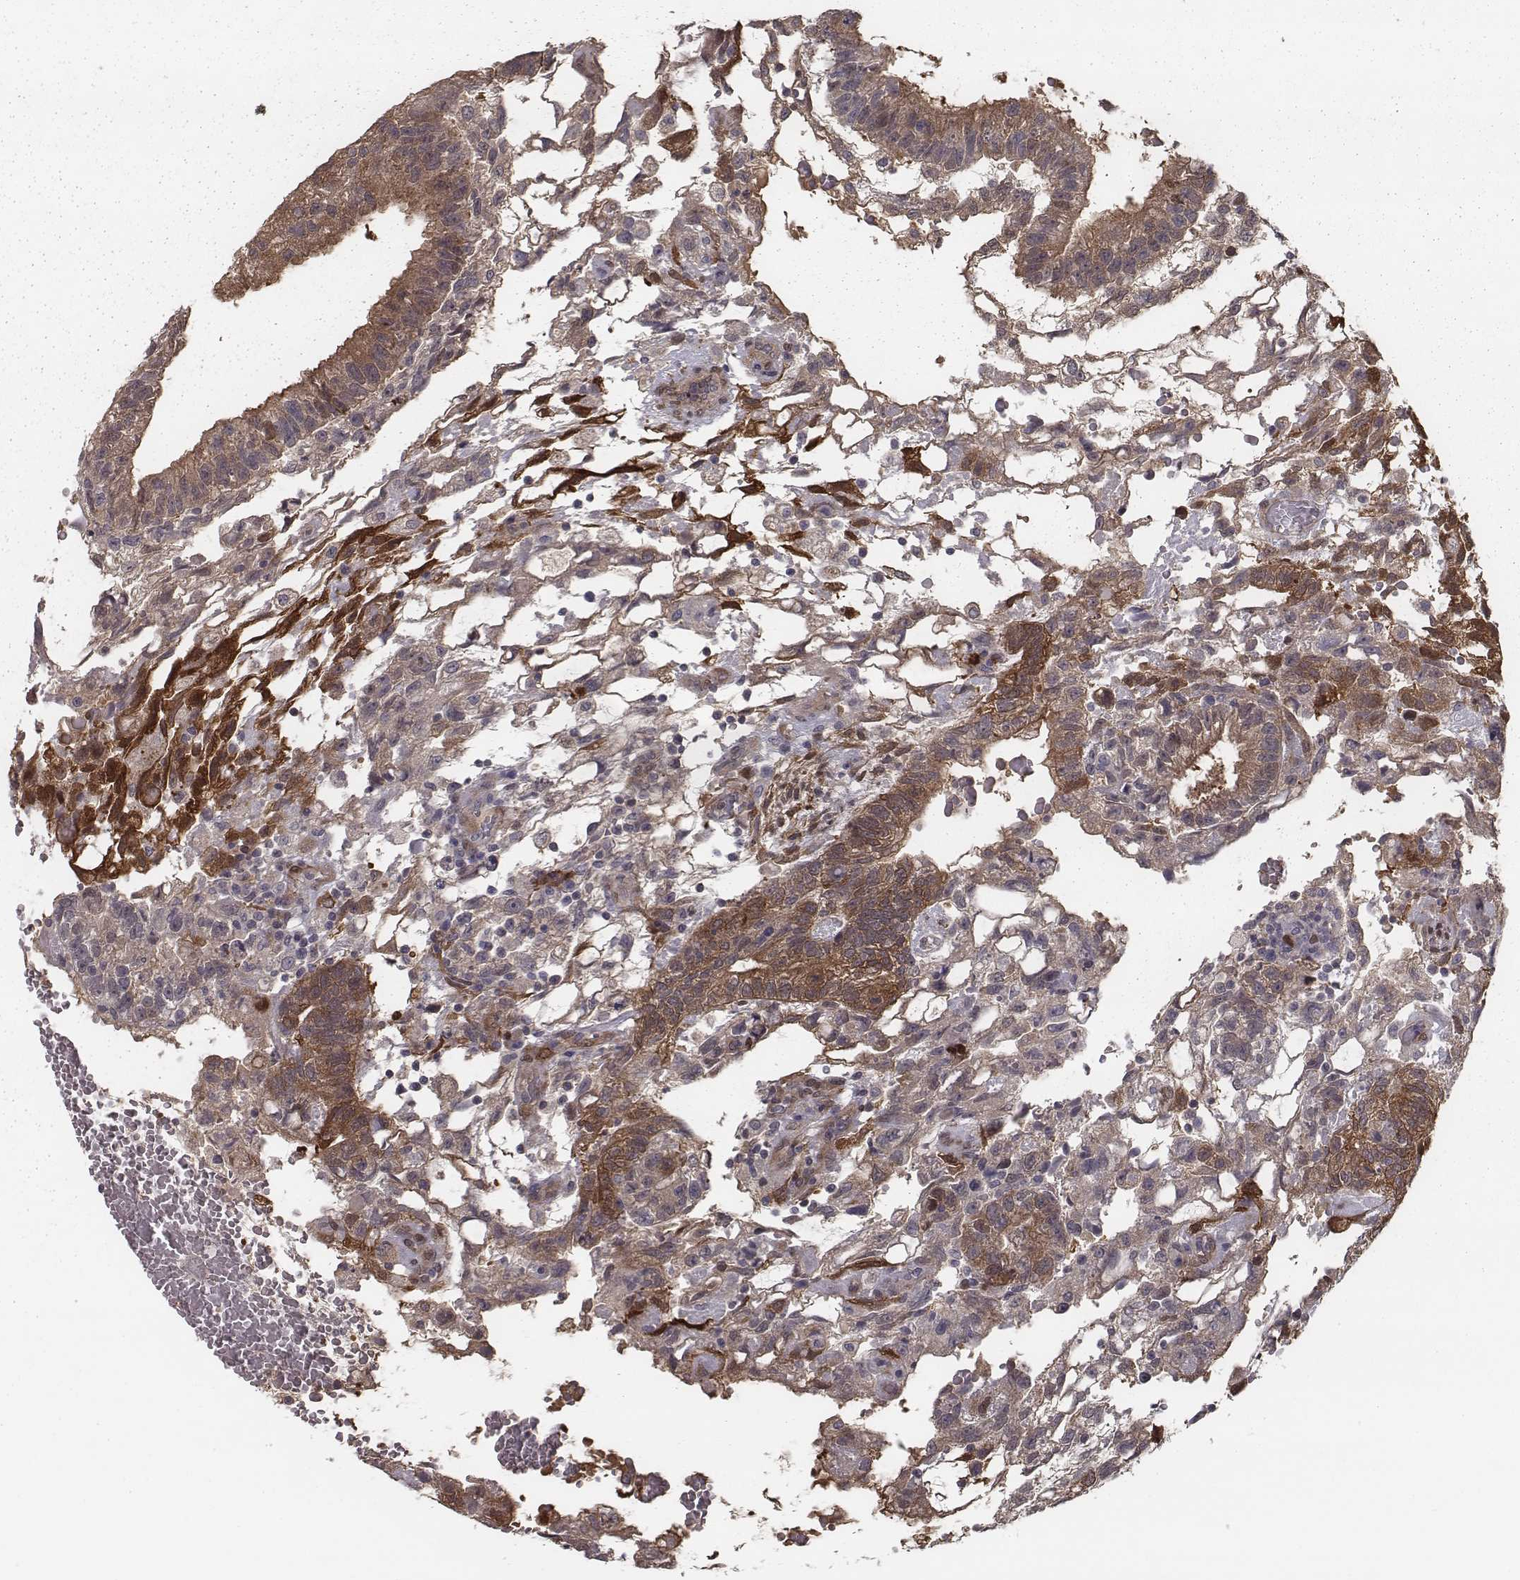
{"staining": {"intensity": "moderate", "quantity": ">75%", "location": "cytoplasmic/membranous"}, "tissue": "testis cancer", "cell_type": "Tumor cells", "image_type": "cancer", "snomed": [{"axis": "morphology", "description": "Carcinoma, Embryonal, NOS"}, {"axis": "topography", "description": "Testis"}], "caption": "An image showing moderate cytoplasmic/membranous positivity in approximately >75% of tumor cells in embryonal carcinoma (testis), as visualized by brown immunohistochemical staining.", "gene": "ISYNA1", "patient": {"sex": "male", "age": 32}}